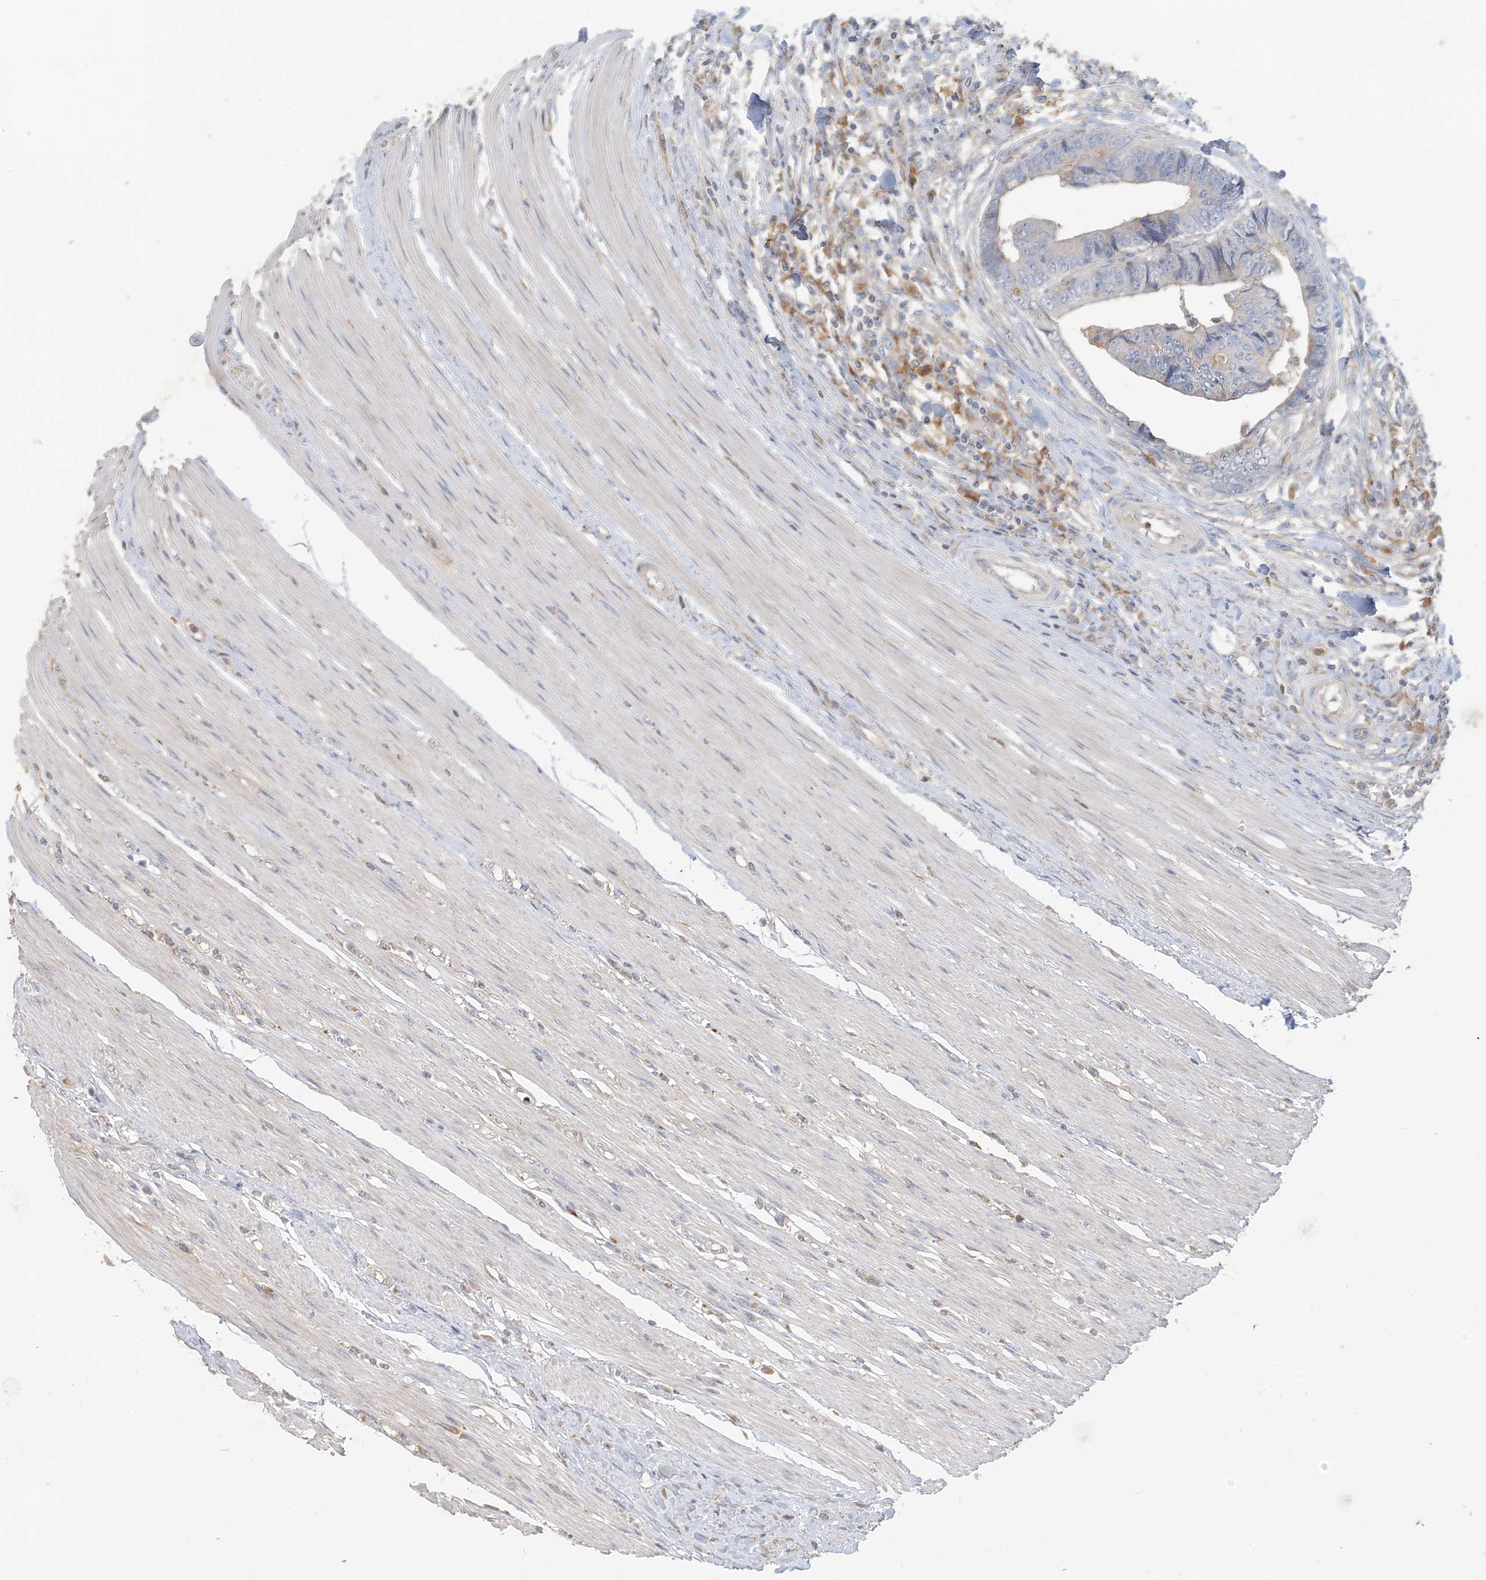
{"staining": {"intensity": "negative", "quantity": "none", "location": "none"}, "tissue": "colorectal cancer", "cell_type": "Tumor cells", "image_type": "cancer", "snomed": [{"axis": "morphology", "description": "Adenocarcinoma, NOS"}, {"axis": "topography", "description": "Rectum"}], "caption": "An IHC histopathology image of colorectal adenocarcinoma is shown. There is no staining in tumor cells of colorectal adenocarcinoma. Brightfield microscopy of IHC stained with DAB (3,3'-diaminobenzidine) (brown) and hematoxylin (blue), captured at high magnification.", "gene": "SPPL2A", "patient": {"sex": "male", "age": 84}}